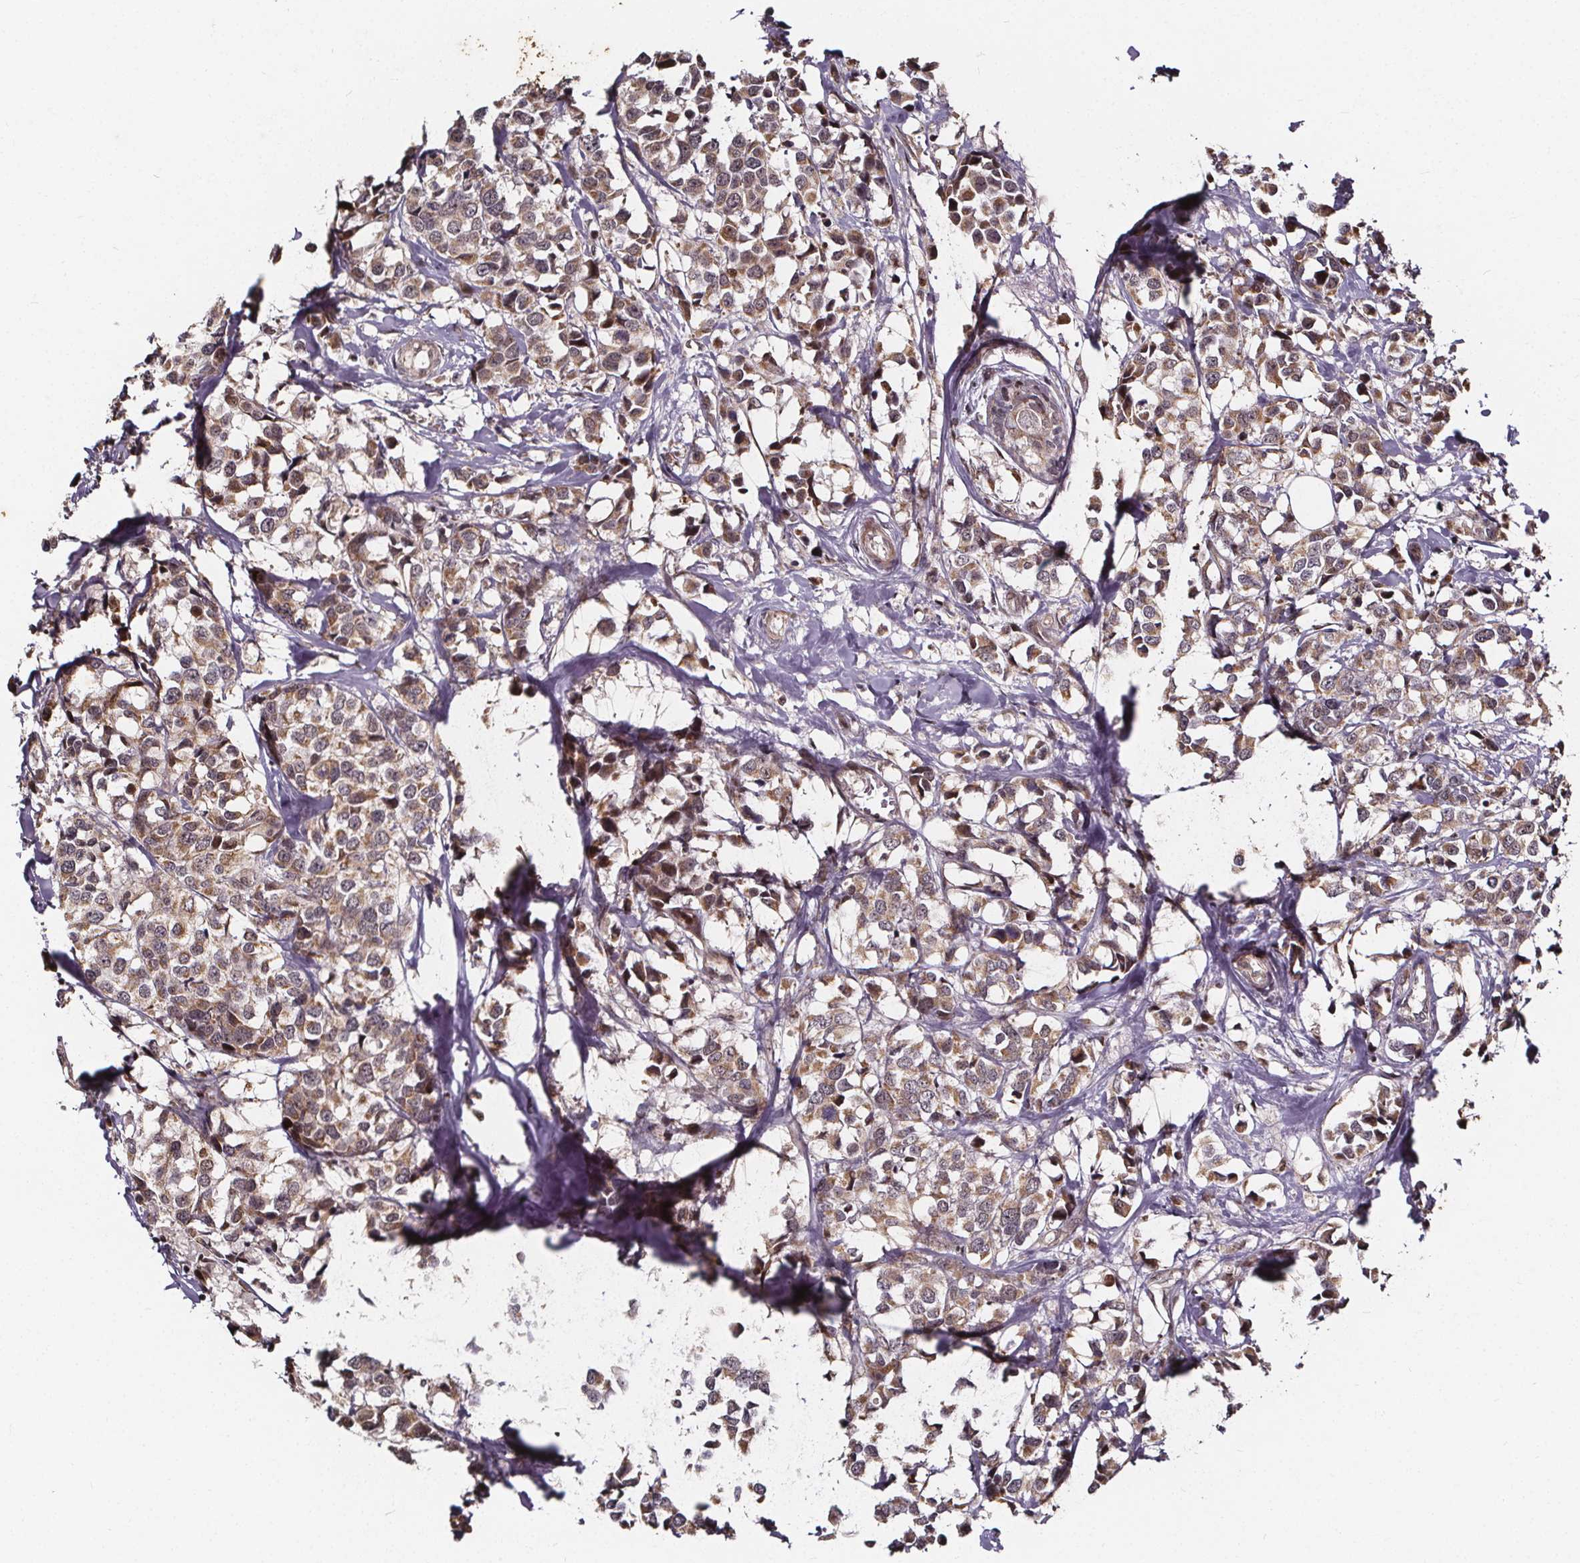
{"staining": {"intensity": "weak", "quantity": ">75%", "location": "cytoplasmic/membranous,nuclear"}, "tissue": "breast cancer", "cell_type": "Tumor cells", "image_type": "cancer", "snomed": [{"axis": "morphology", "description": "Lobular carcinoma"}, {"axis": "topography", "description": "Breast"}], "caption": "IHC of human breast lobular carcinoma demonstrates low levels of weak cytoplasmic/membranous and nuclear staining in approximately >75% of tumor cells.", "gene": "DDIT3", "patient": {"sex": "female", "age": 59}}